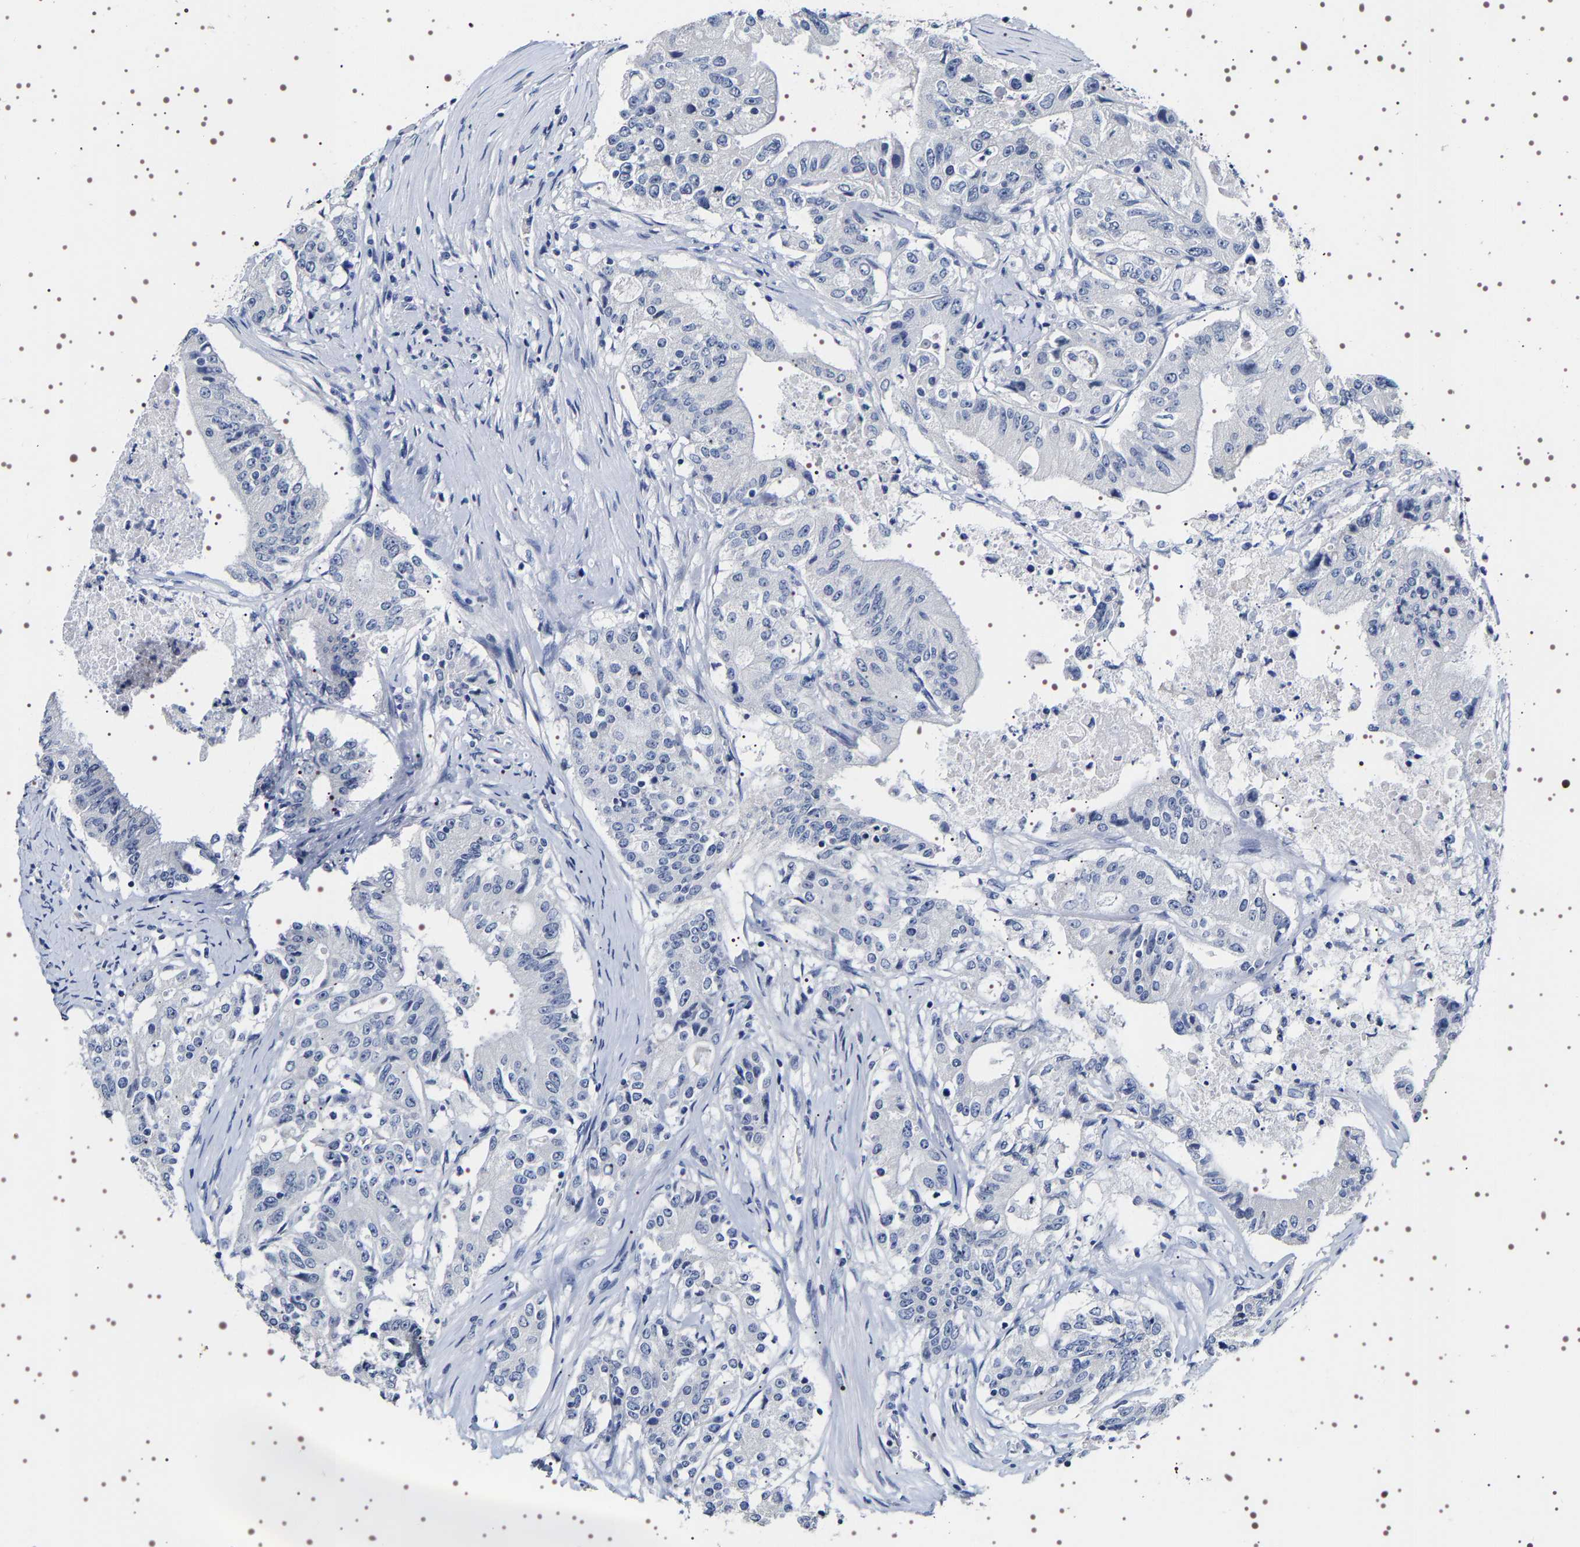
{"staining": {"intensity": "negative", "quantity": "none", "location": "none"}, "tissue": "colorectal cancer", "cell_type": "Tumor cells", "image_type": "cancer", "snomed": [{"axis": "morphology", "description": "Adenocarcinoma, NOS"}, {"axis": "topography", "description": "Colon"}], "caption": "Tumor cells are negative for protein expression in human adenocarcinoma (colorectal).", "gene": "UBQLN3", "patient": {"sex": "female", "age": 77}}